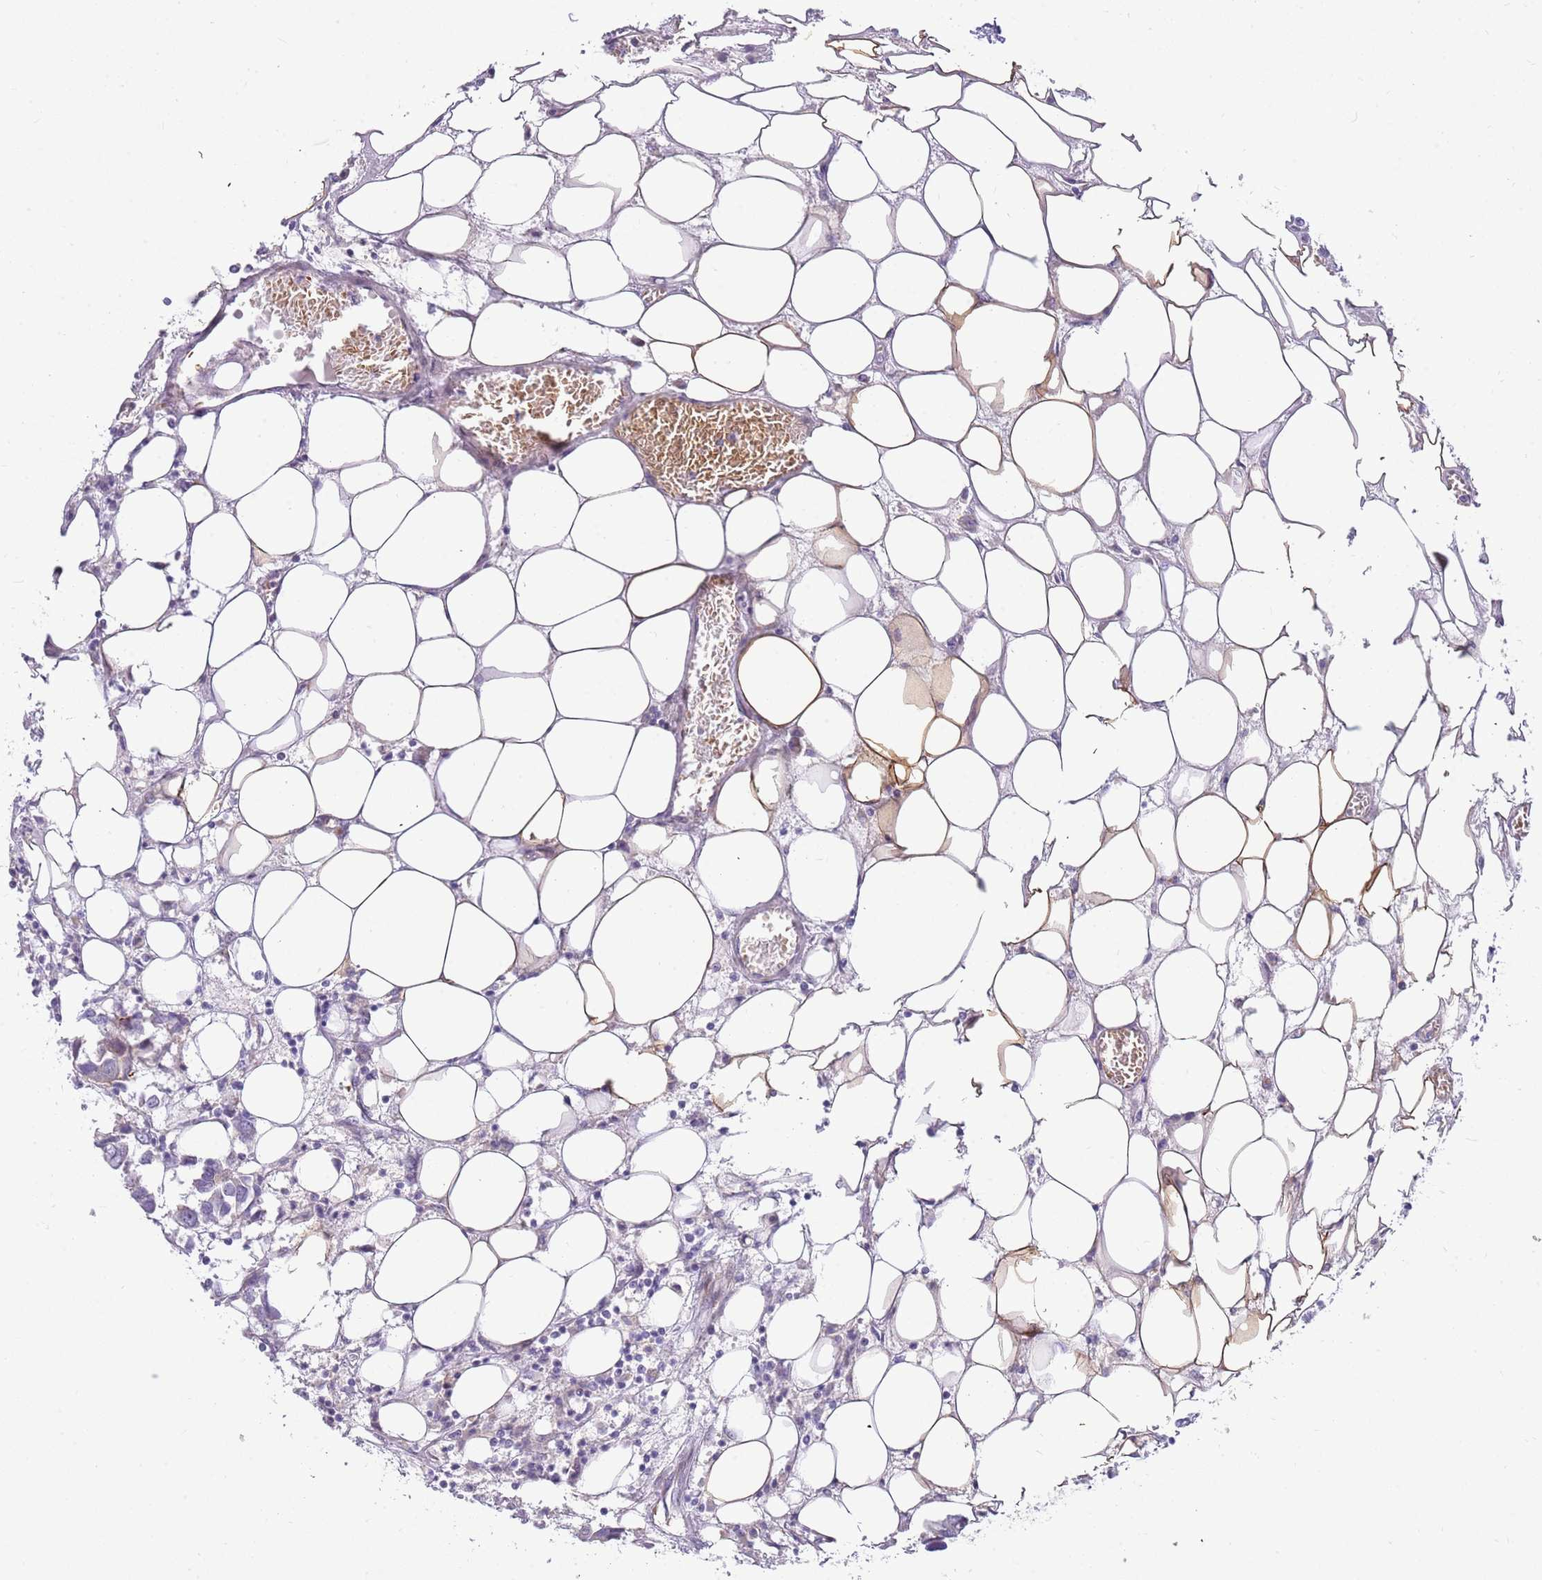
{"staining": {"intensity": "negative", "quantity": "none", "location": "none"}, "tissue": "breast cancer", "cell_type": "Tumor cells", "image_type": "cancer", "snomed": [{"axis": "morphology", "description": "Duct carcinoma"}, {"axis": "topography", "description": "Breast"}], "caption": "This is a photomicrograph of immunohistochemistry (IHC) staining of breast infiltrating ductal carcinoma, which shows no staining in tumor cells.", "gene": "DNAJA3", "patient": {"sex": "female", "age": 83}}